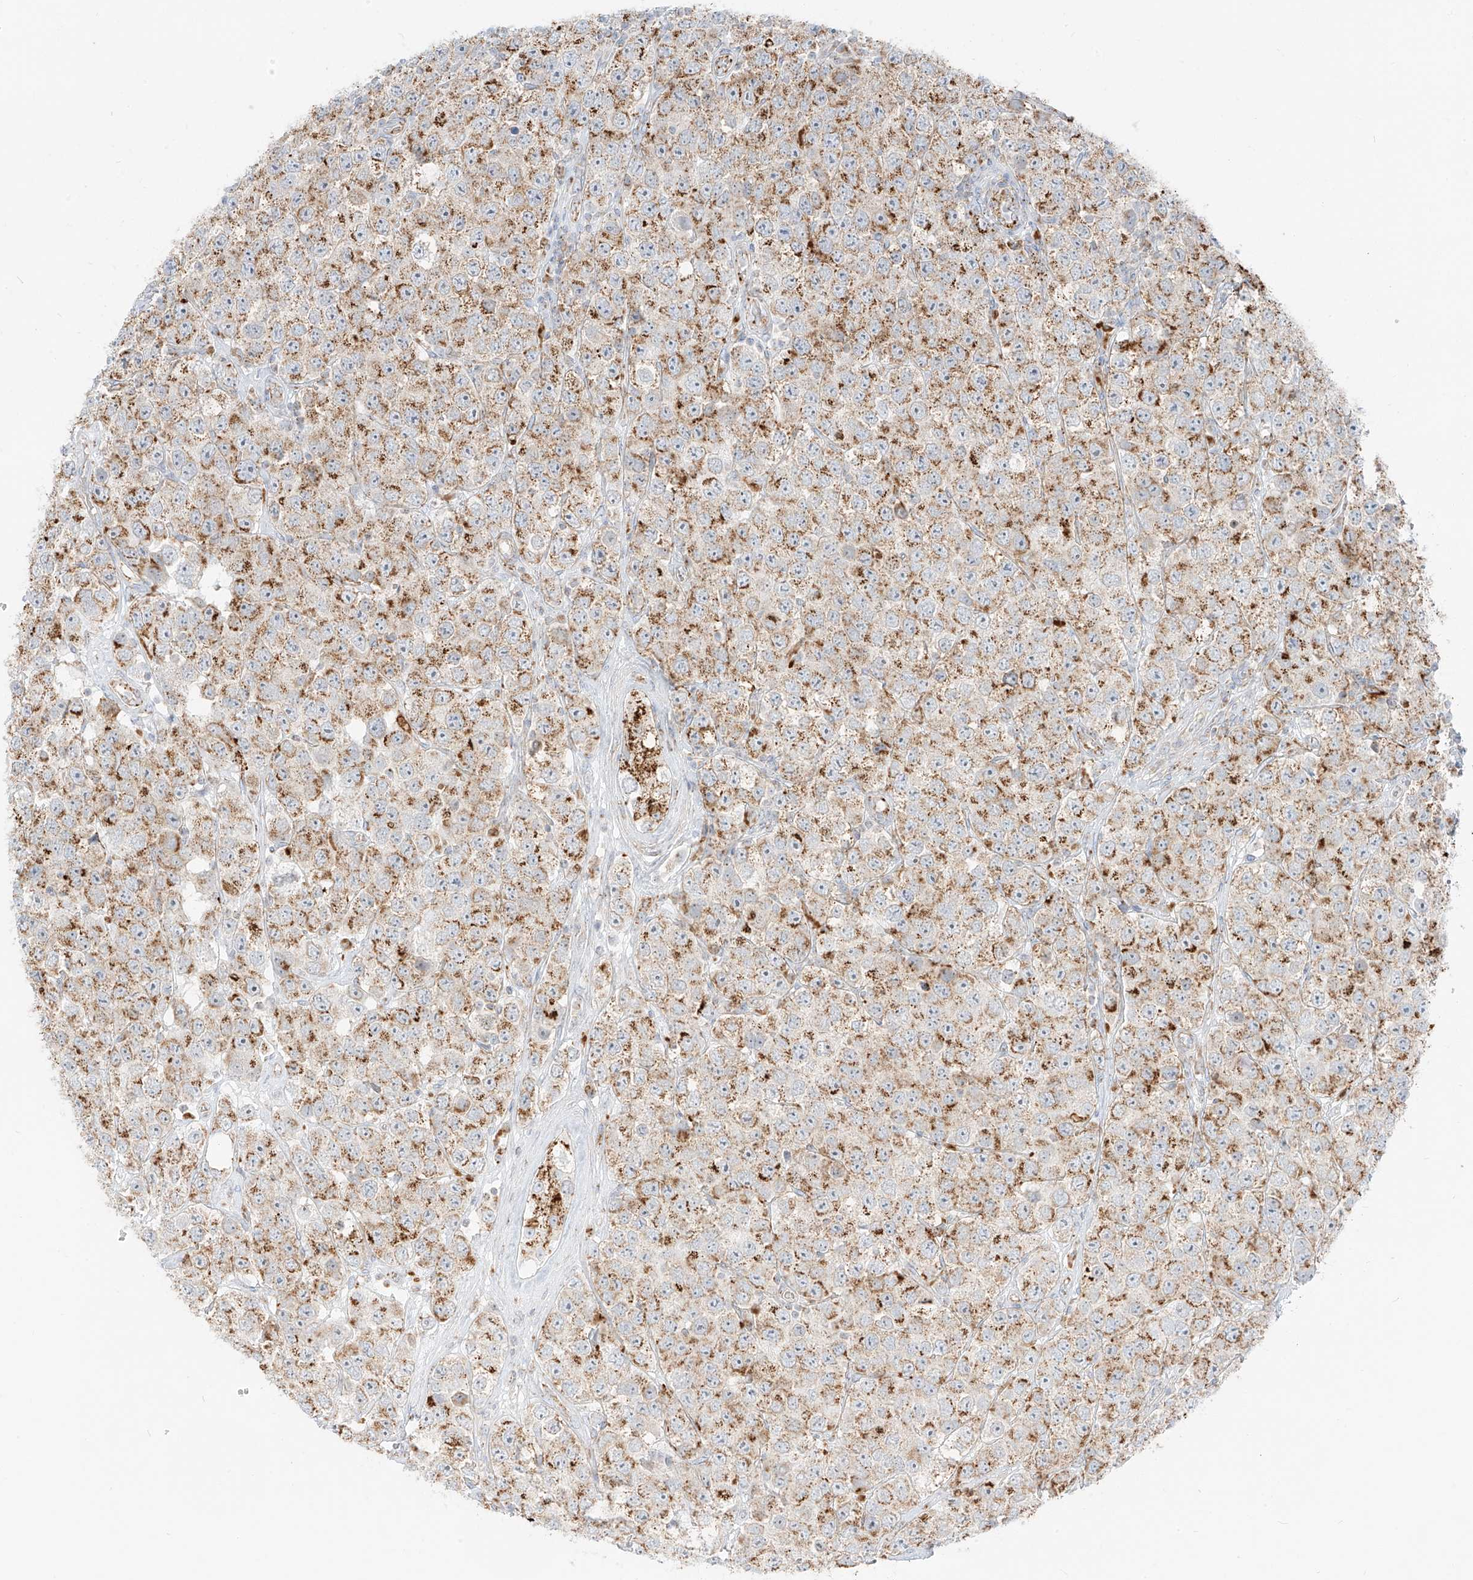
{"staining": {"intensity": "moderate", "quantity": ">75%", "location": "cytoplasmic/membranous"}, "tissue": "testis cancer", "cell_type": "Tumor cells", "image_type": "cancer", "snomed": [{"axis": "morphology", "description": "Seminoma, NOS"}, {"axis": "topography", "description": "Testis"}], "caption": "Testis cancer (seminoma) stained with DAB IHC demonstrates medium levels of moderate cytoplasmic/membranous staining in about >75% of tumor cells.", "gene": "SLC35F6", "patient": {"sex": "male", "age": 28}}